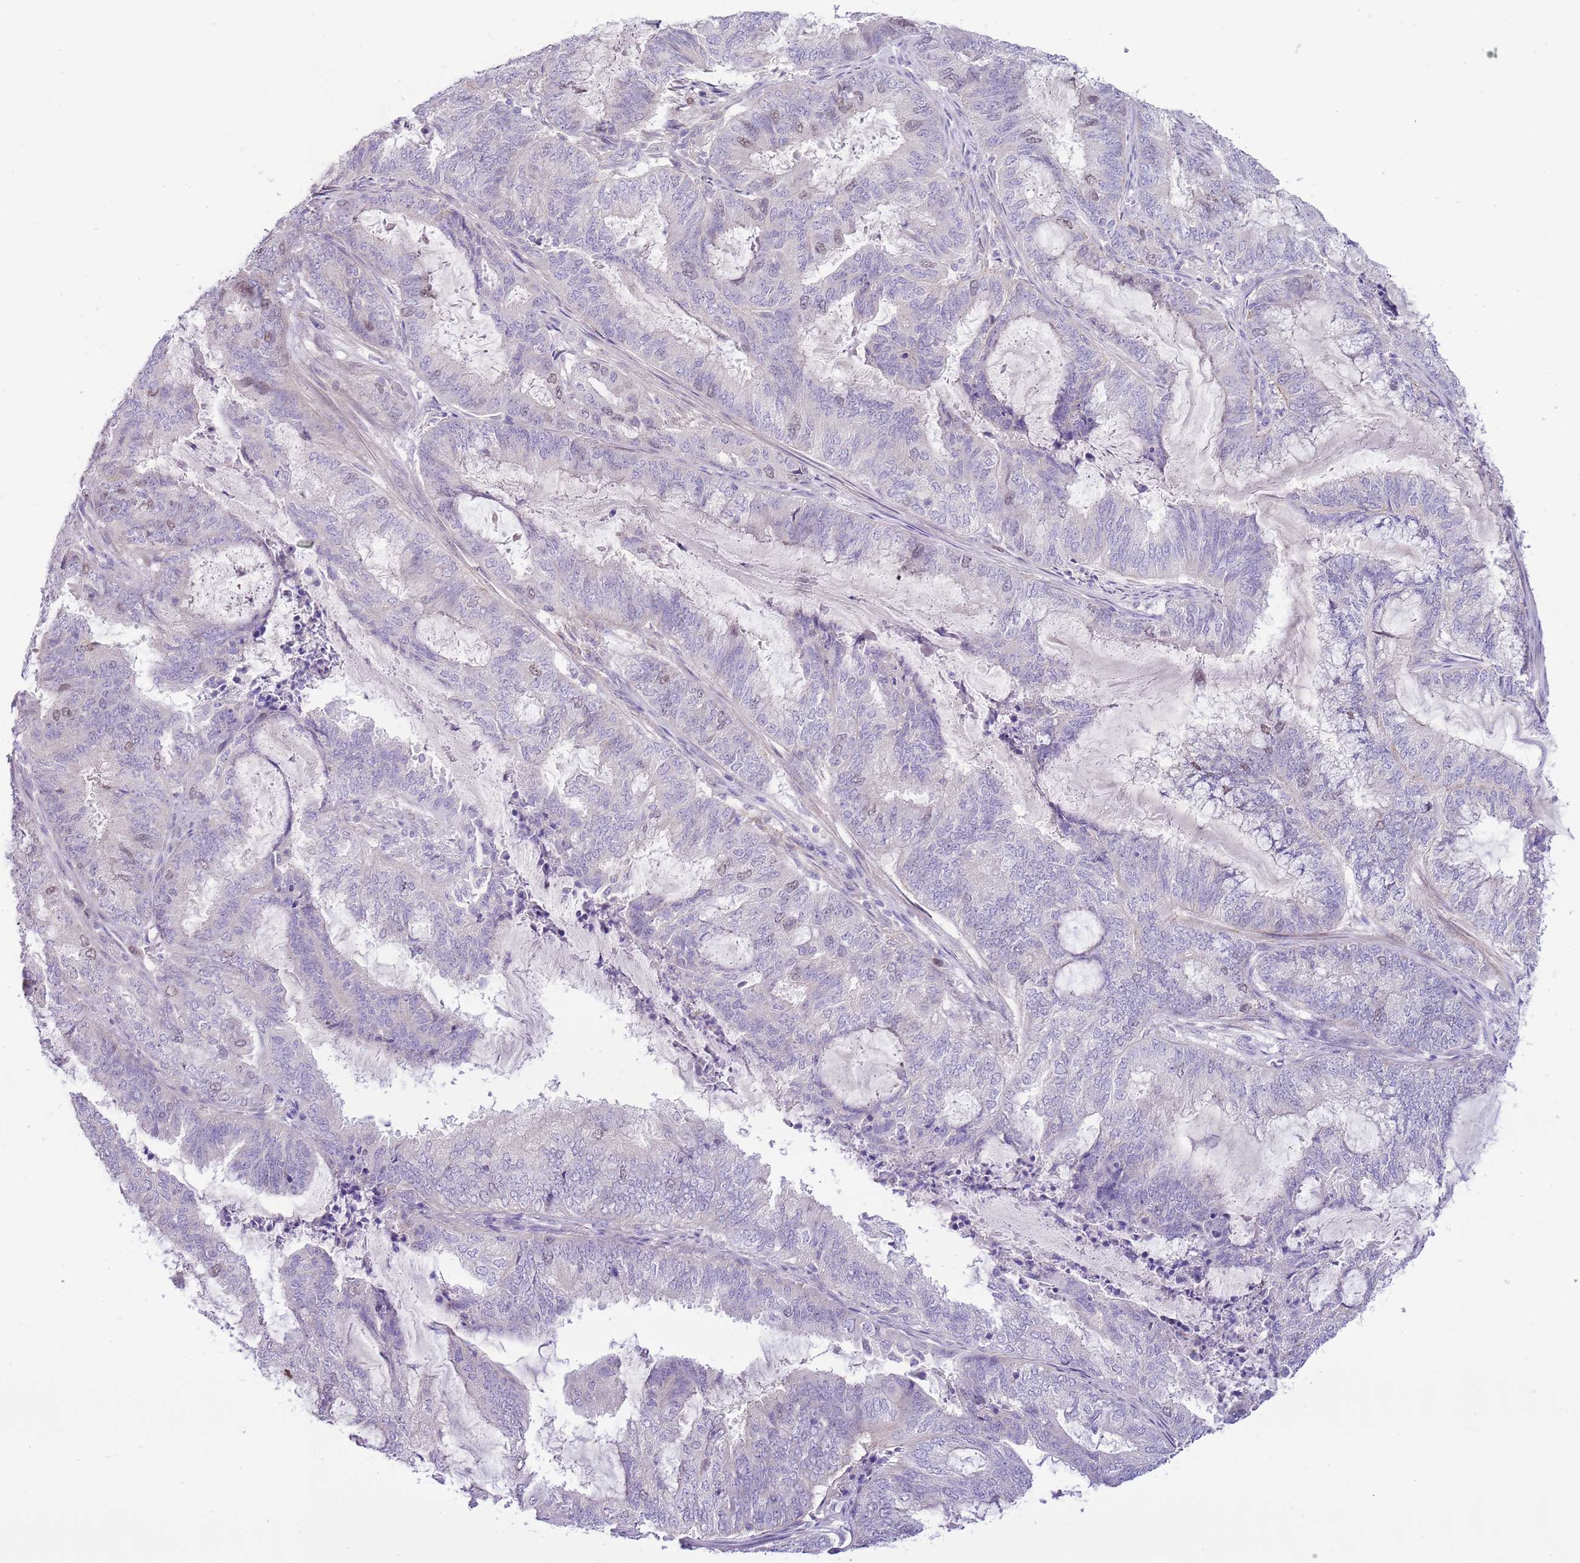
{"staining": {"intensity": "moderate", "quantity": "<25%", "location": "nuclear"}, "tissue": "endometrial cancer", "cell_type": "Tumor cells", "image_type": "cancer", "snomed": [{"axis": "morphology", "description": "Adenocarcinoma, NOS"}, {"axis": "topography", "description": "Endometrium"}], "caption": "Immunohistochemistry (IHC) of human endometrial adenocarcinoma shows low levels of moderate nuclear staining in approximately <25% of tumor cells.", "gene": "FBRSL1", "patient": {"sex": "female", "age": 51}}